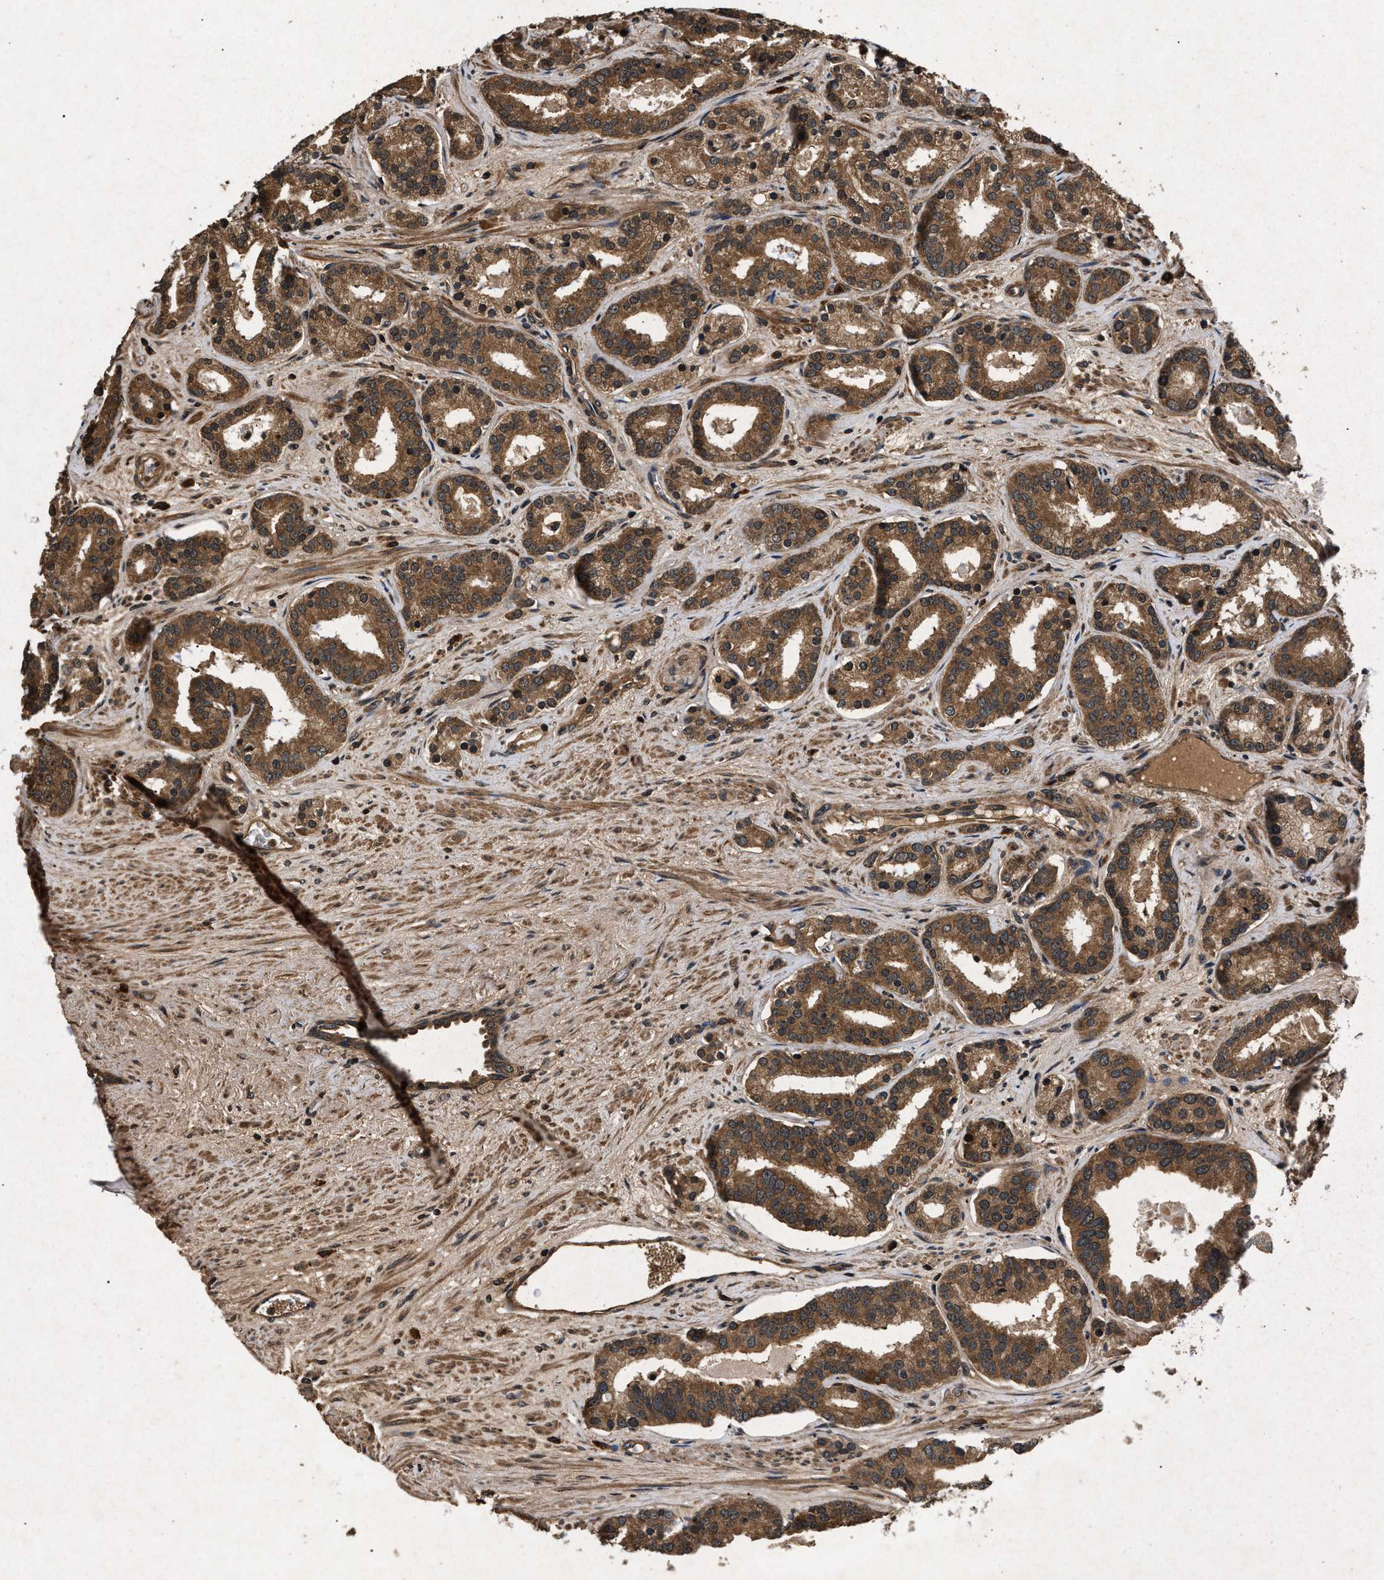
{"staining": {"intensity": "moderate", "quantity": ">75%", "location": "cytoplasmic/membranous"}, "tissue": "prostate cancer", "cell_type": "Tumor cells", "image_type": "cancer", "snomed": [{"axis": "morphology", "description": "Adenocarcinoma, Low grade"}, {"axis": "topography", "description": "Prostate"}], "caption": "Prostate adenocarcinoma (low-grade) stained with IHC shows moderate cytoplasmic/membranous expression in approximately >75% of tumor cells.", "gene": "PPP1CC", "patient": {"sex": "male", "age": 63}}